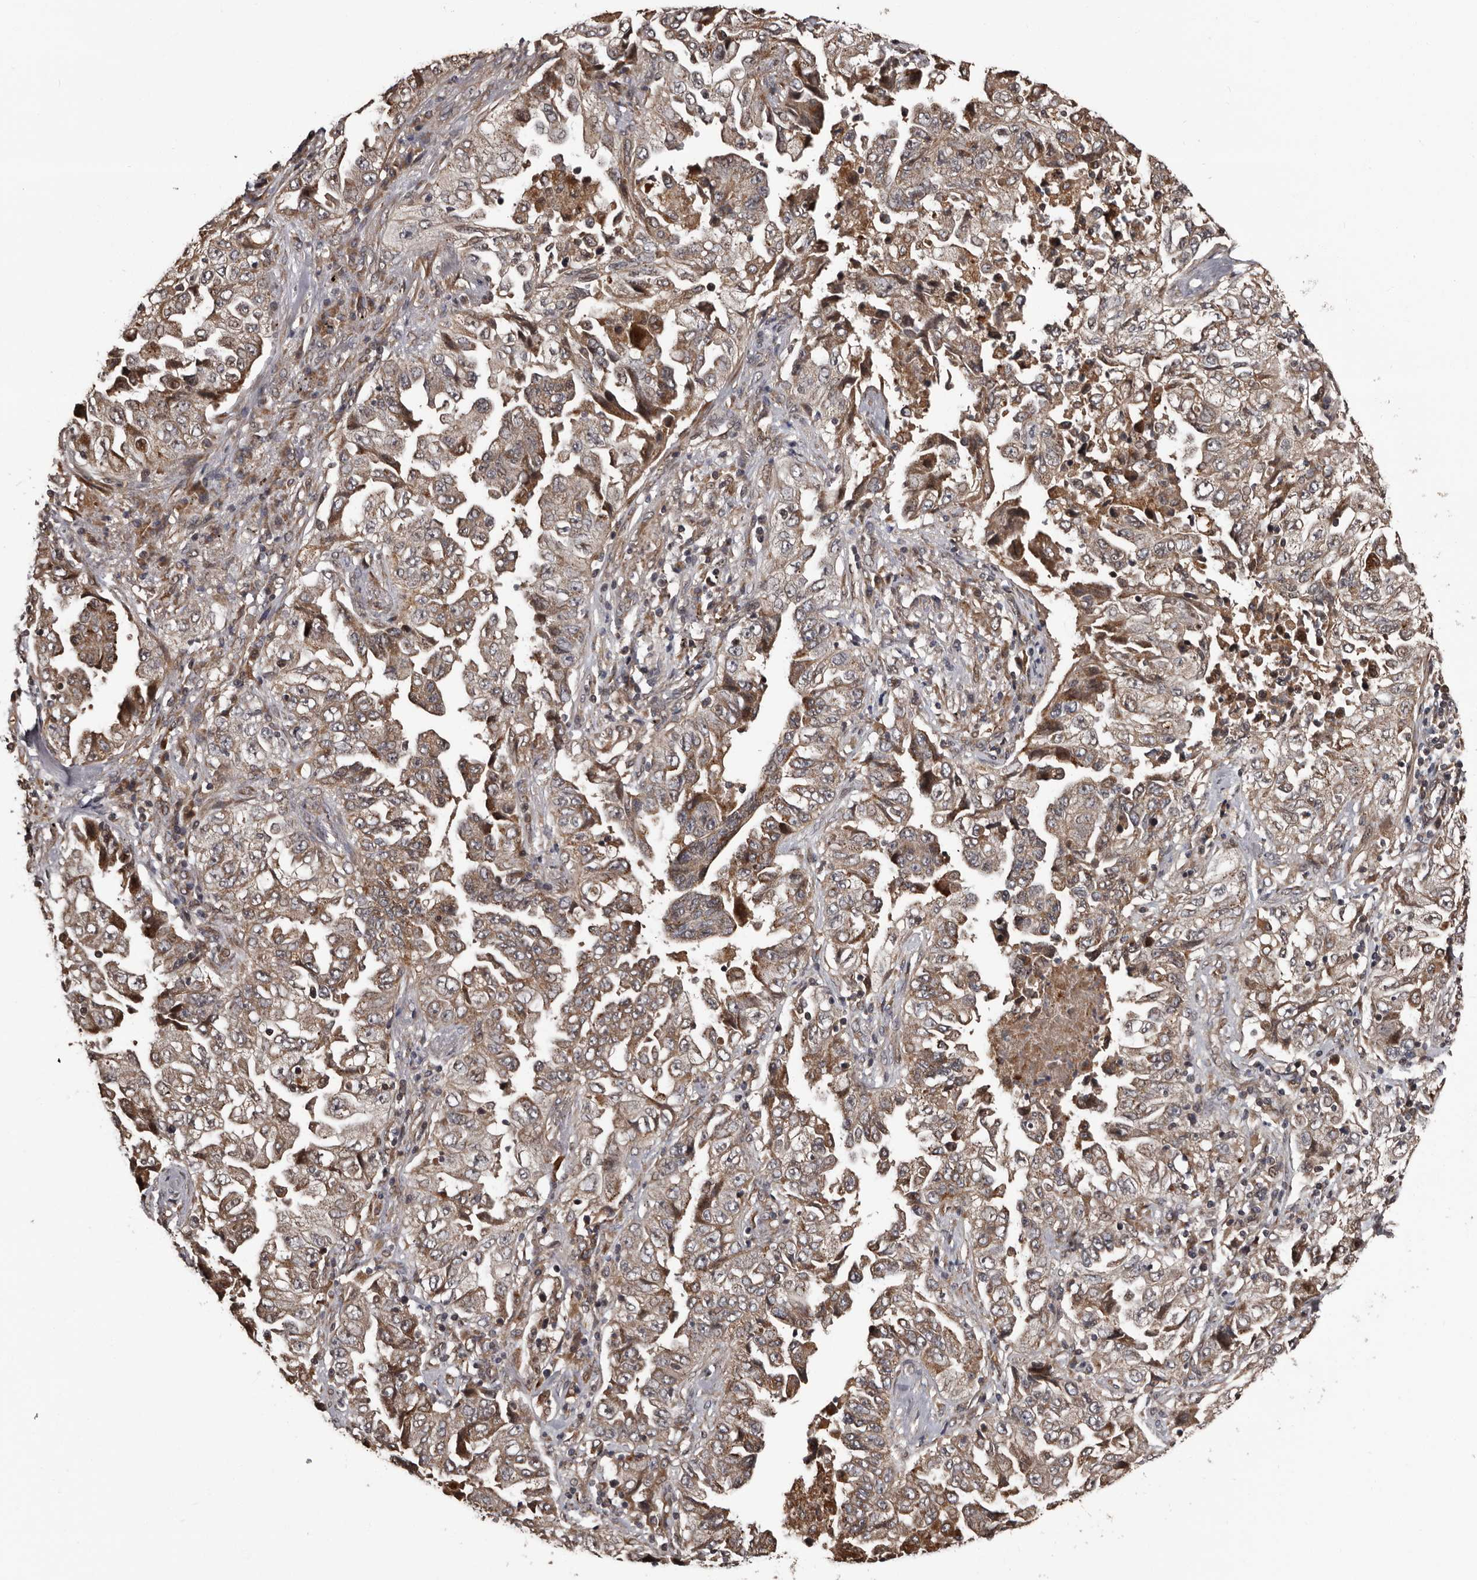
{"staining": {"intensity": "moderate", "quantity": ">75%", "location": "cytoplasmic/membranous"}, "tissue": "lung cancer", "cell_type": "Tumor cells", "image_type": "cancer", "snomed": [{"axis": "morphology", "description": "Adenocarcinoma, NOS"}, {"axis": "topography", "description": "Lung"}], "caption": "Immunohistochemical staining of human lung adenocarcinoma reveals moderate cytoplasmic/membranous protein positivity in about >75% of tumor cells.", "gene": "SERTAD4", "patient": {"sex": "female", "age": 51}}